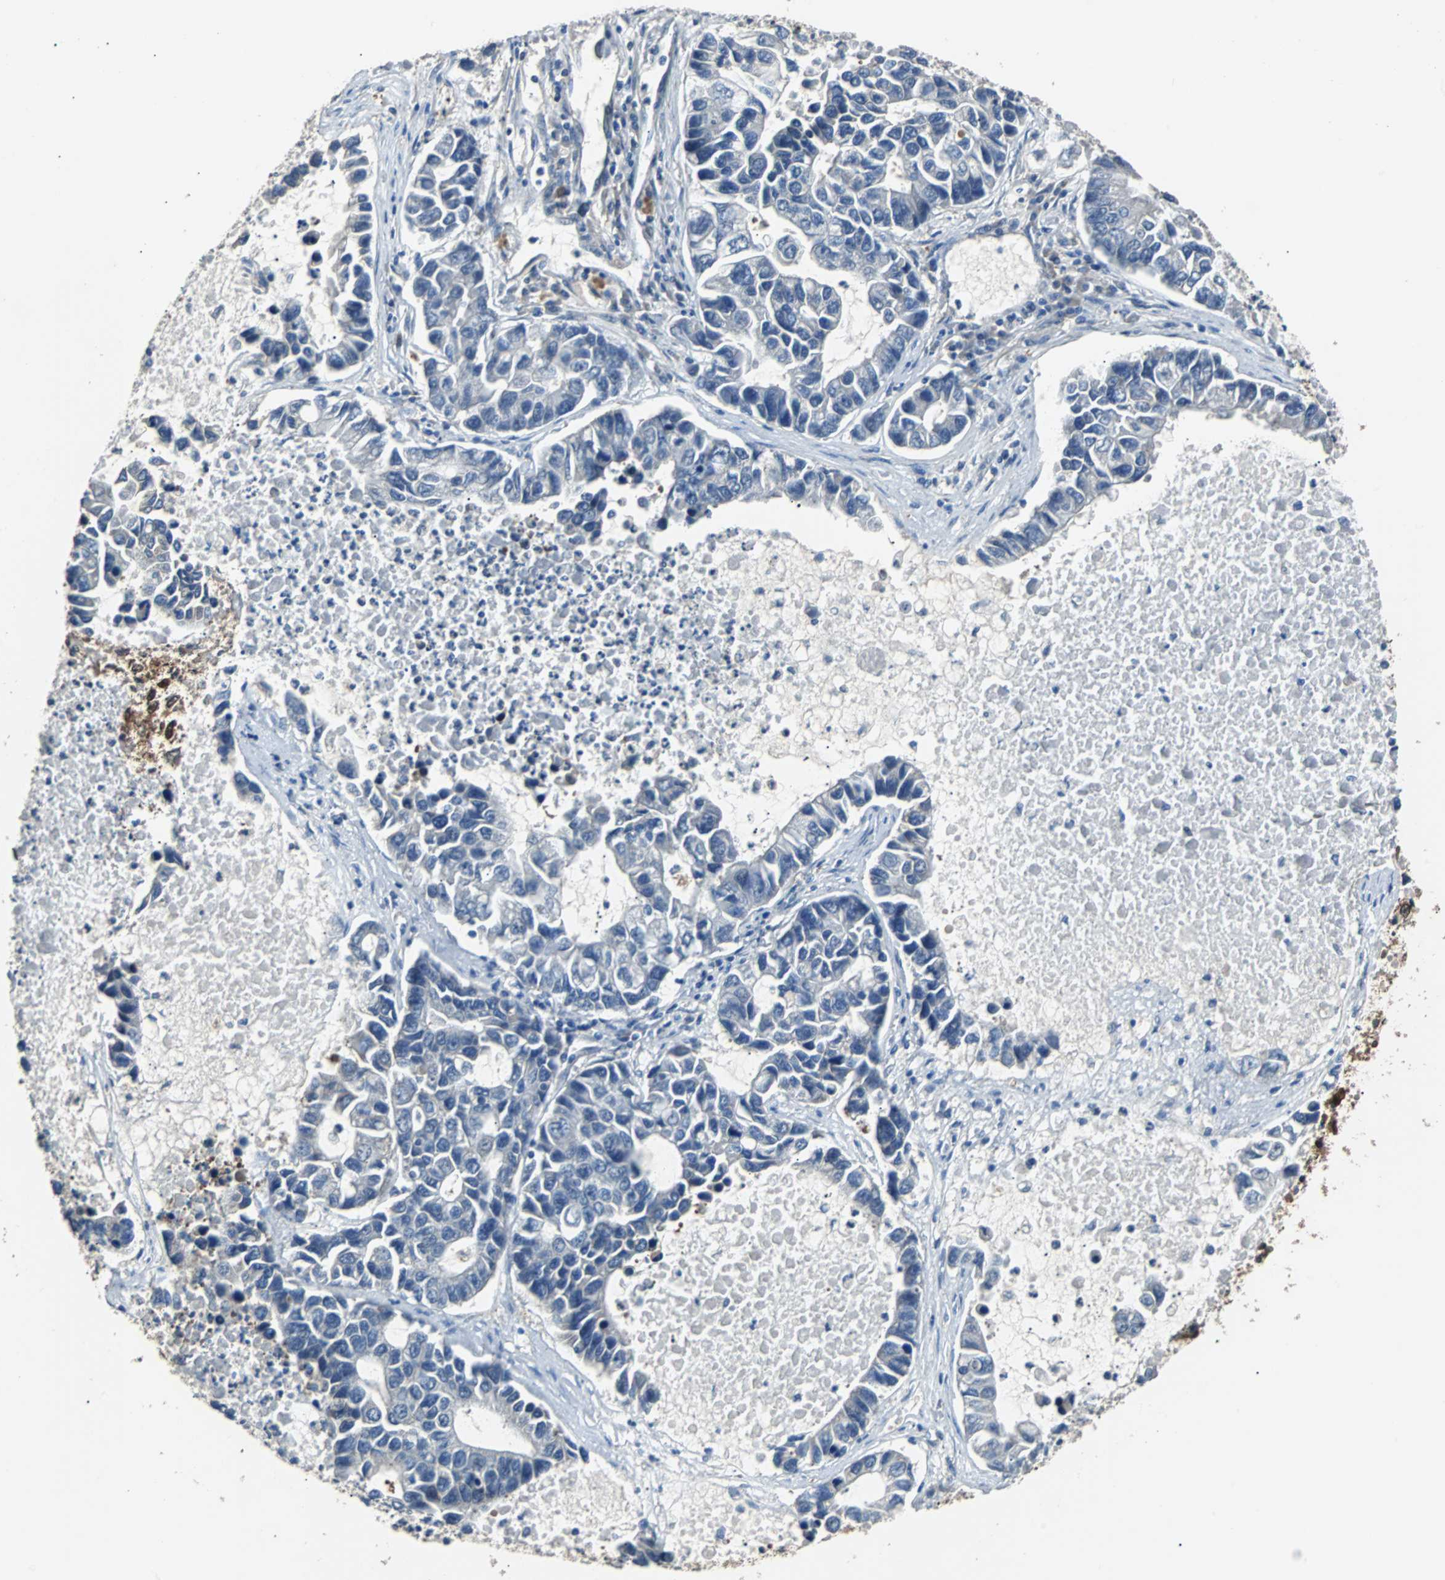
{"staining": {"intensity": "negative", "quantity": "none", "location": "none"}, "tissue": "lung cancer", "cell_type": "Tumor cells", "image_type": "cancer", "snomed": [{"axis": "morphology", "description": "Adenocarcinoma, NOS"}, {"axis": "topography", "description": "Lung"}], "caption": "Protein analysis of lung adenocarcinoma shows no significant expression in tumor cells. Brightfield microscopy of IHC stained with DAB (brown) and hematoxylin (blue), captured at high magnification.", "gene": "PRDX6", "patient": {"sex": "female", "age": 51}}